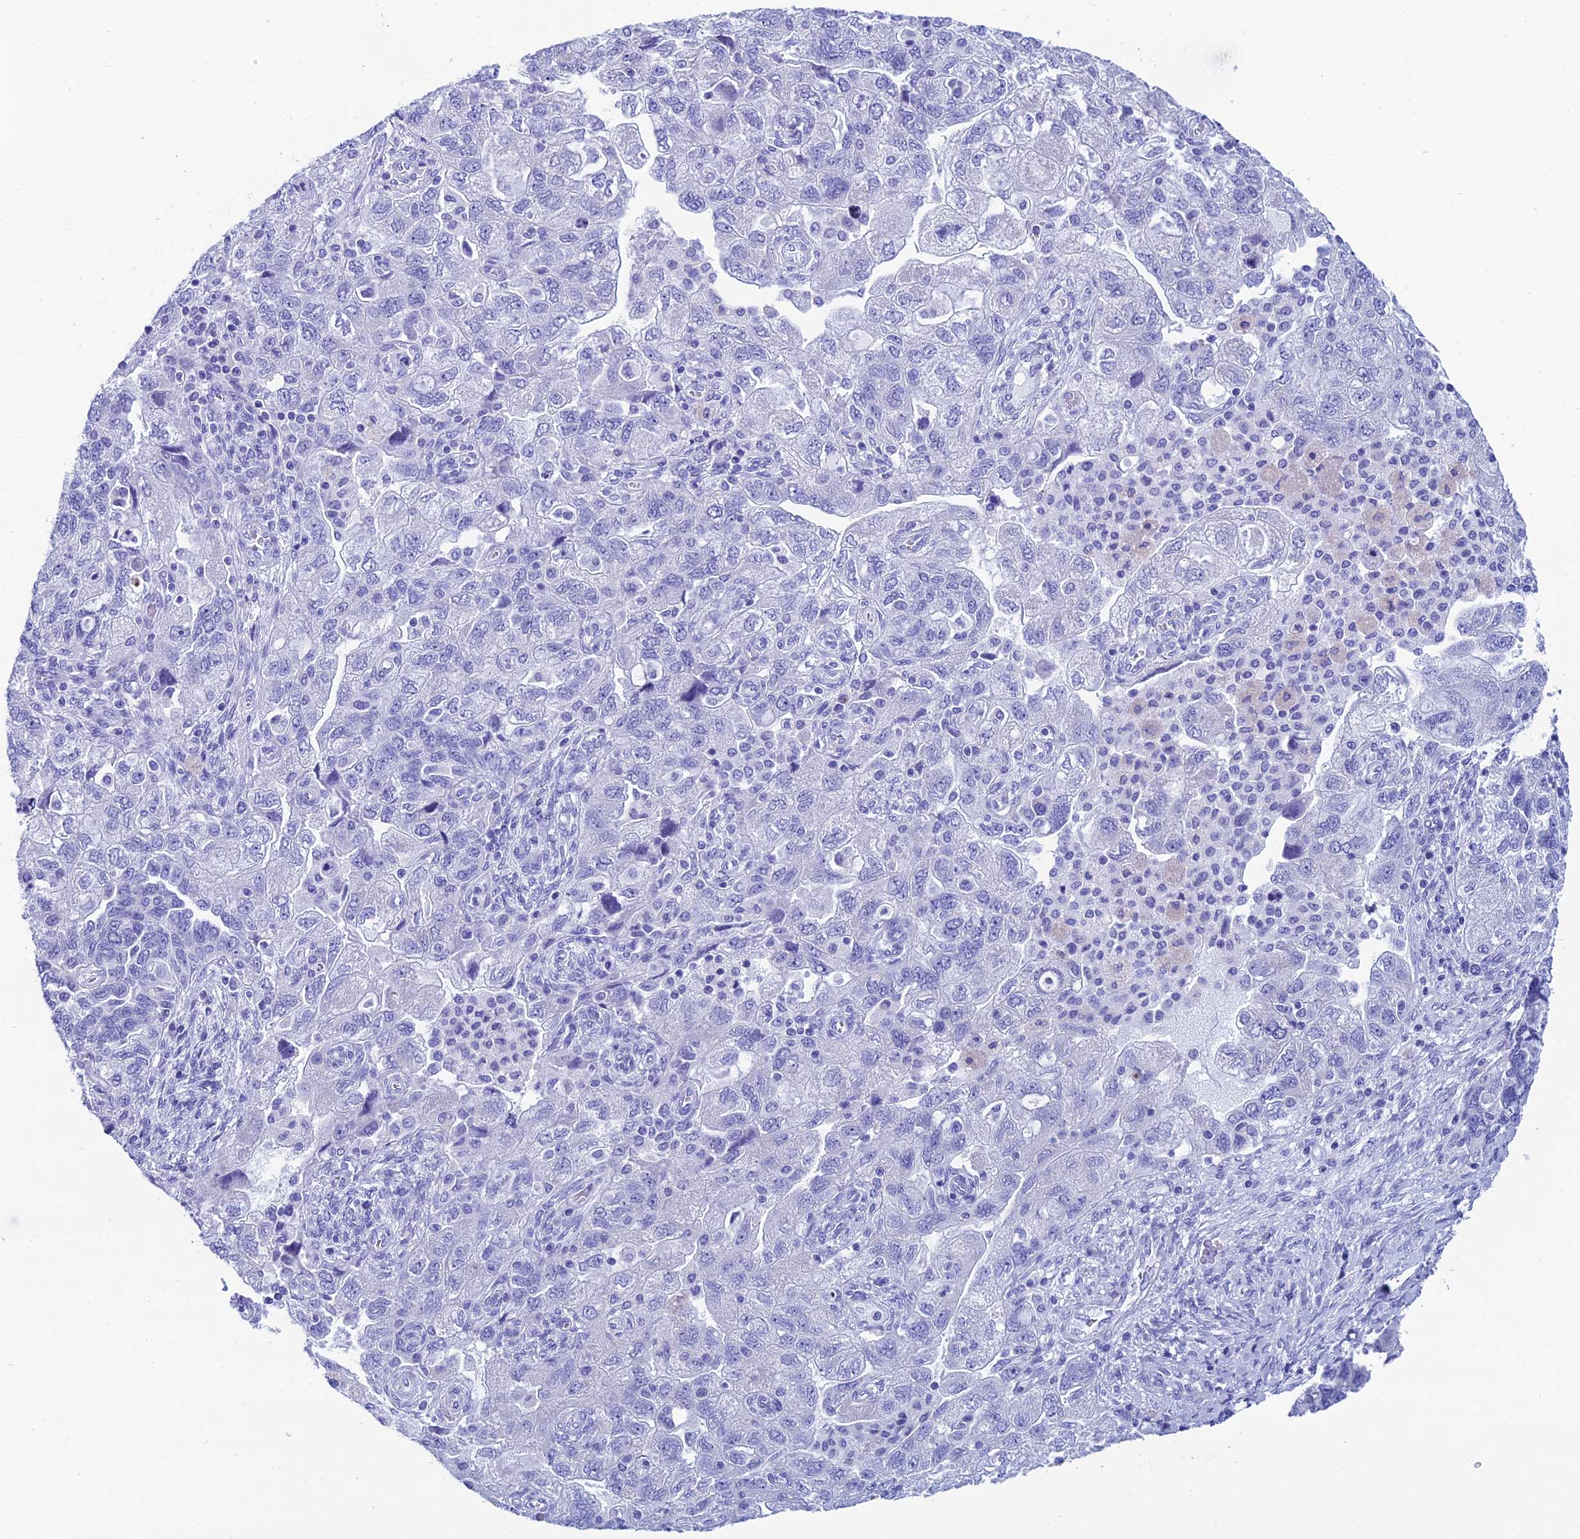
{"staining": {"intensity": "negative", "quantity": "none", "location": "none"}, "tissue": "ovarian cancer", "cell_type": "Tumor cells", "image_type": "cancer", "snomed": [{"axis": "morphology", "description": "Carcinoma, endometroid"}, {"axis": "topography", "description": "Ovary"}], "caption": "Tumor cells are negative for brown protein staining in ovarian endometroid carcinoma.", "gene": "REEP4", "patient": {"sex": "female", "age": 51}}